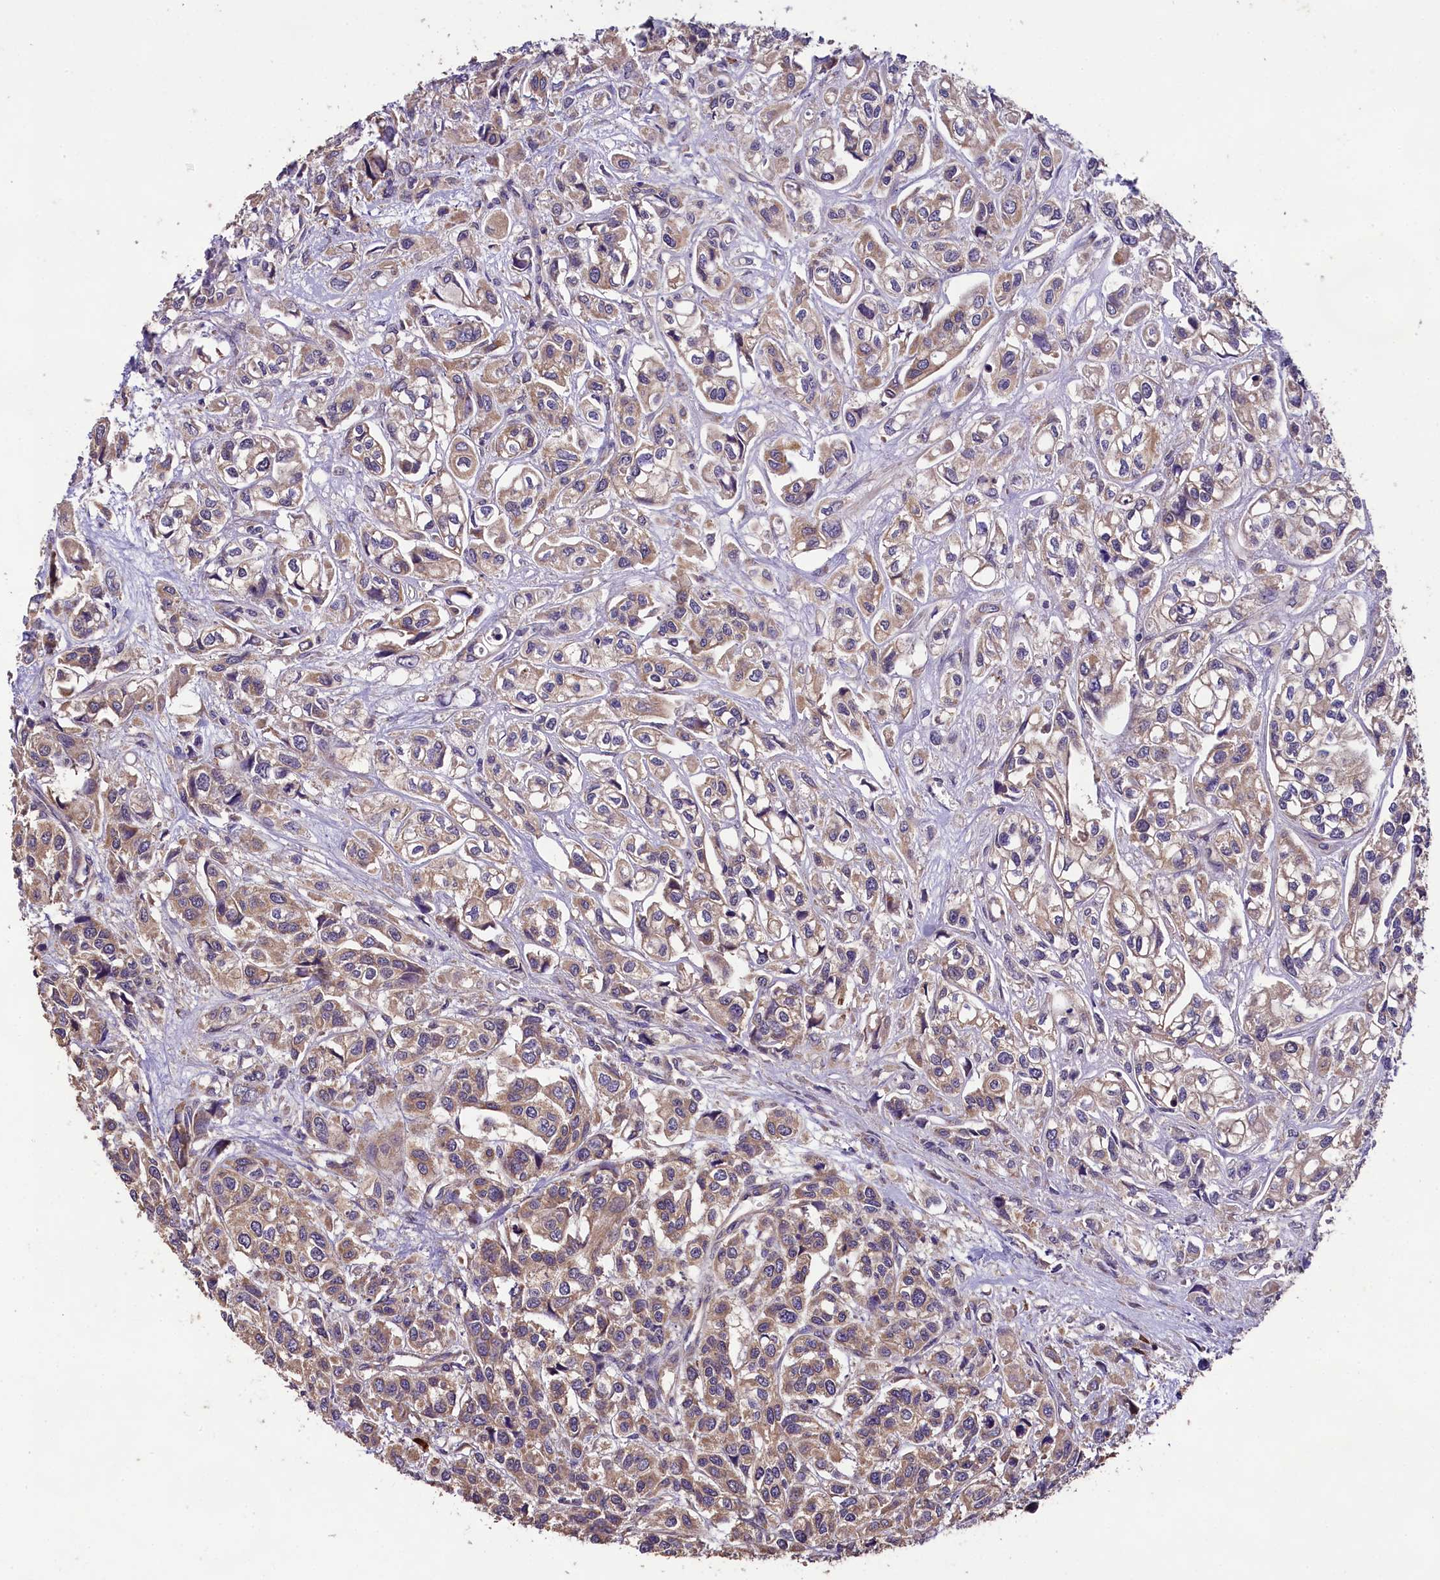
{"staining": {"intensity": "moderate", "quantity": "25%-75%", "location": "cytoplasmic/membranous"}, "tissue": "urothelial cancer", "cell_type": "Tumor cells", "image_type": "cancer", "snomed": [{"axis": "morphology", "description": "Urothelial carcinoma, High grade"}, {"axis": "topography", "description": "Urinary bladder"}], "caption": "Protein positivity by IHC shows moderate cytoplasmic/membranous positivity in about 25%-75% of tumor cells in urothelial cancer.", "gene": "ENKD1", "patient": {"sex": "male", "age": 67}}